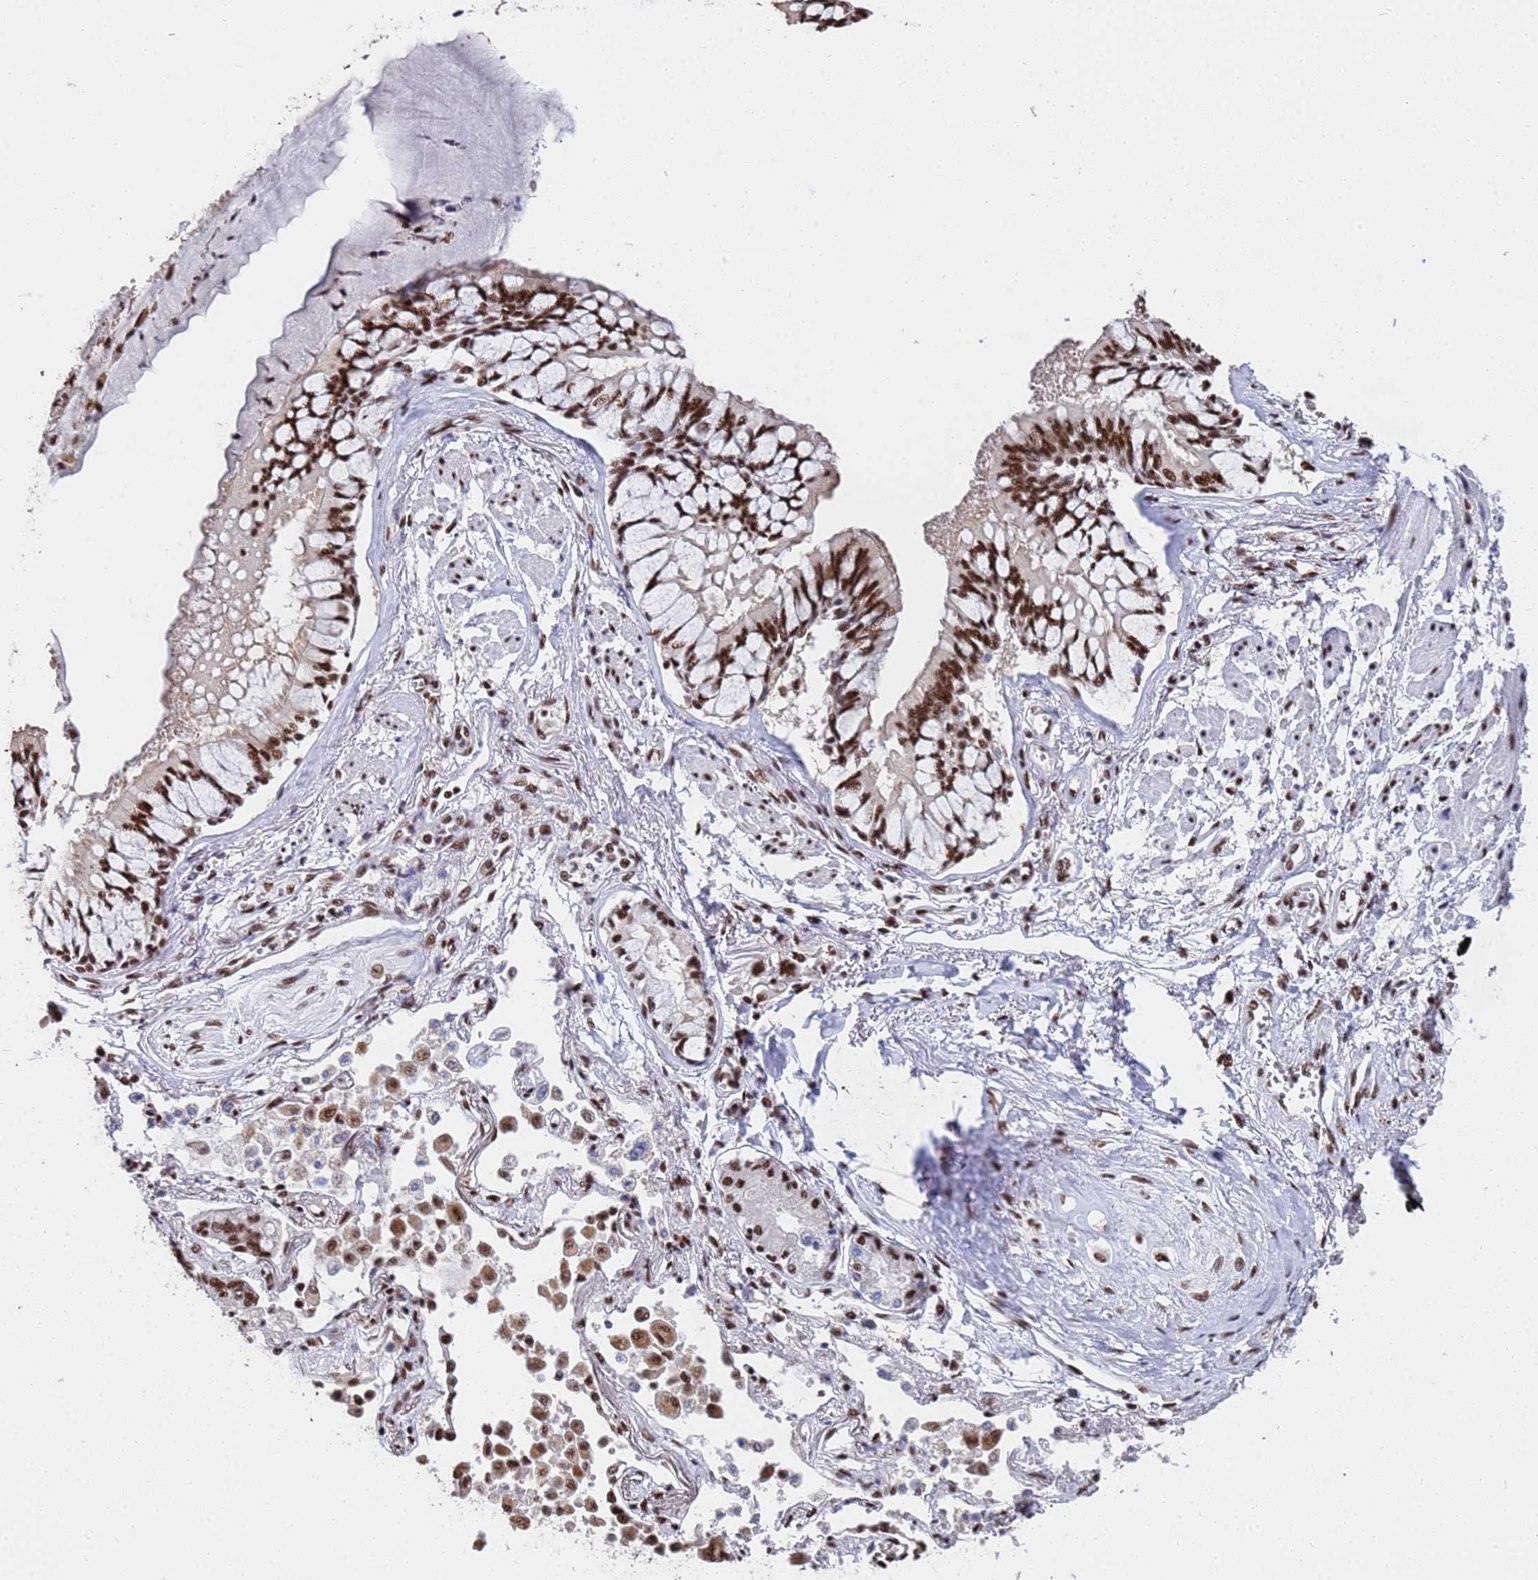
{"staining": {"intensity": "strong", "quantity": ">75%", "location": "nuclear"}, "tissue": "lung cancer", "cell_type": "Tumor cells", "image_type": "cancer", "snomed": [{"axis": "morphology", "description": "Adenocarcinoma, NOS"}, {"axis": "topography", "description": "Lung"}], "caption": "Tumor cells exhibit high levels of strong nuclear expression in about >75% of cells in adenocarcinoma (lung).", "gene": "SF3B2", "patient": {"sex": "male", "age": 67}}